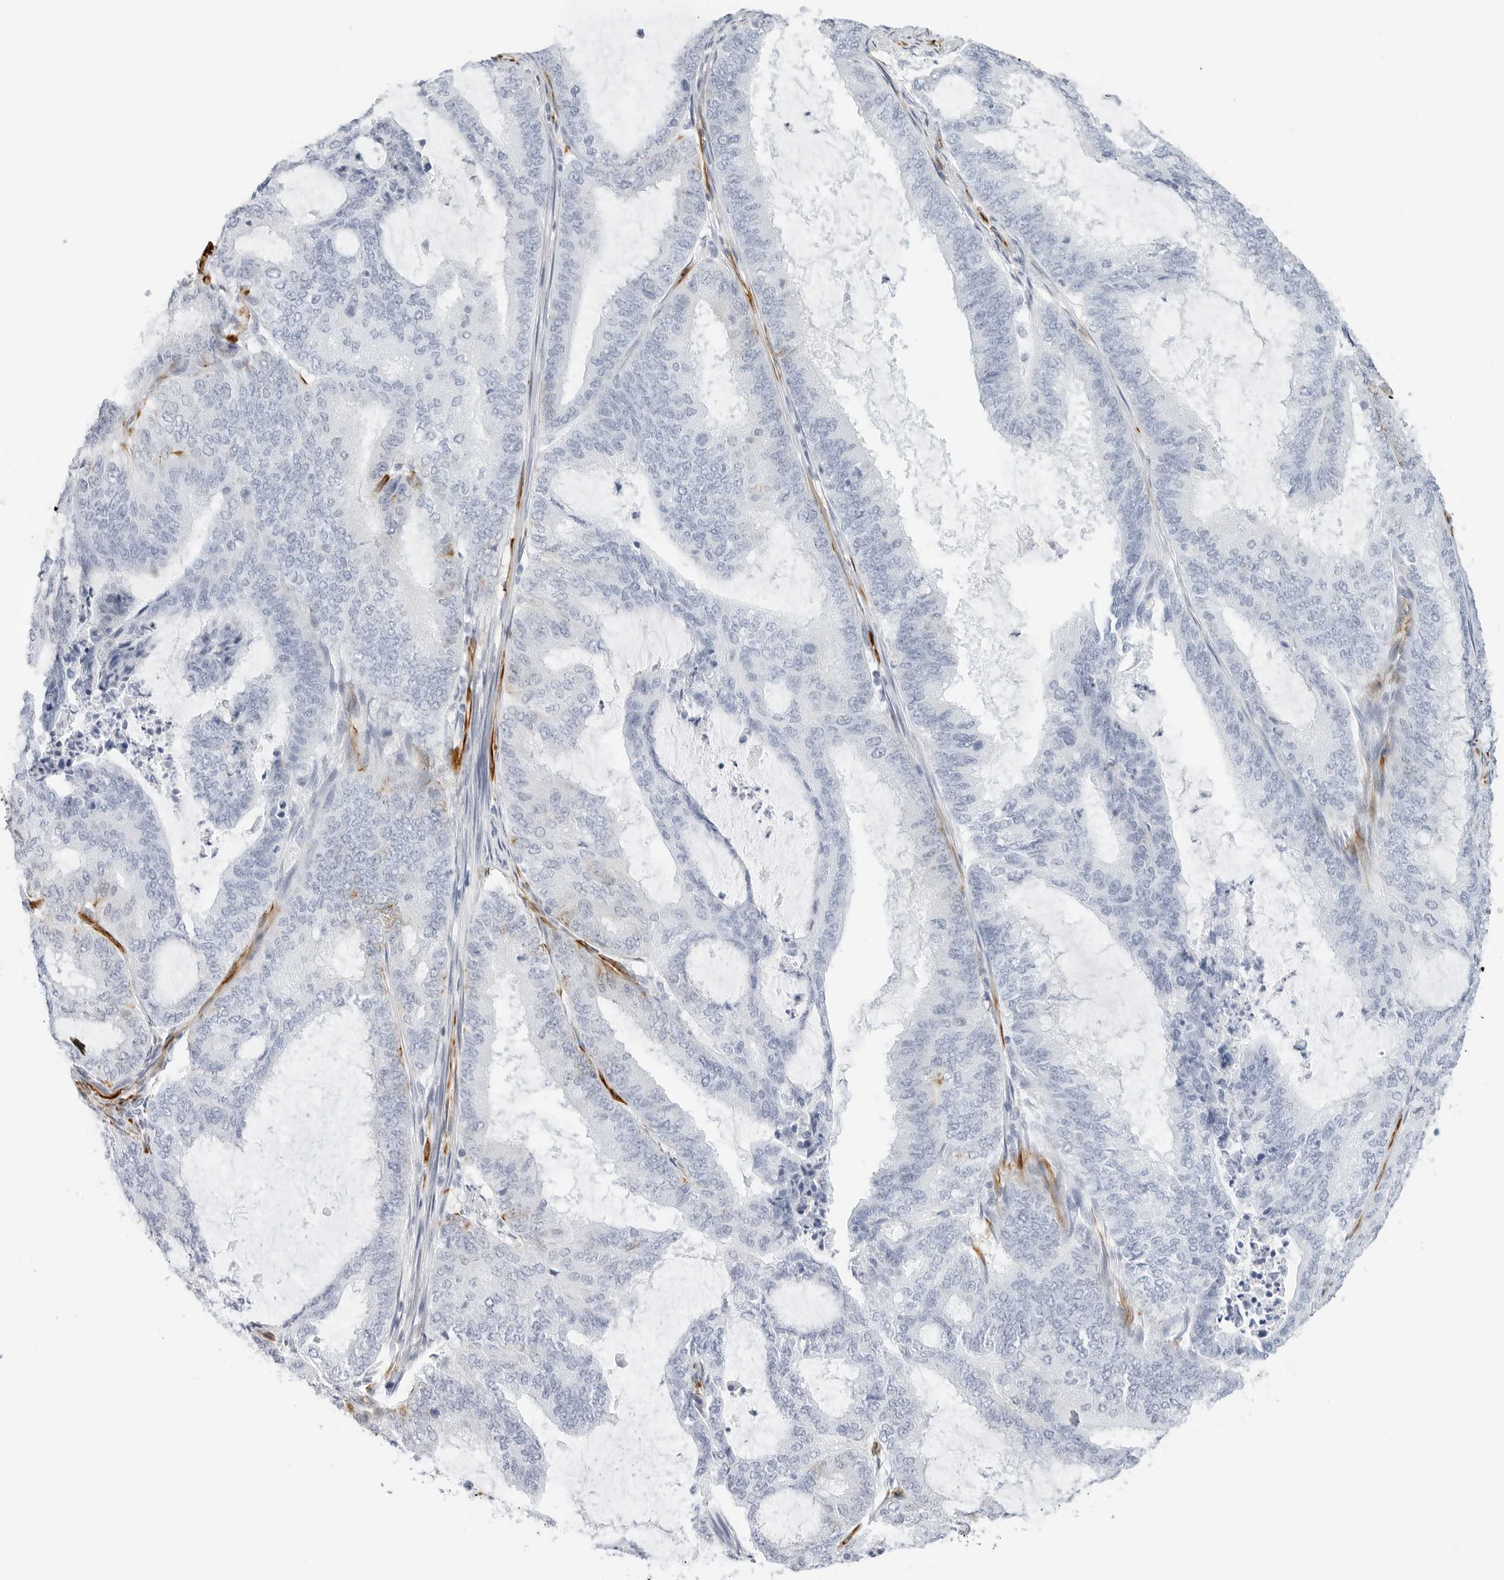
{"staining": {"intensity": "negative", "quantity": "none", "location": "none"}, "tissue": "endometrial cancer", "cell_type": "Tumor cells", "image_type": "cancer", "snomed": [{"axis": "morphology", "description": "Adenocarcinoma, NOS"}, {"axis": "topography", "description": "Endometrium"}], "caption": "Immunohistochemistry image of neoplastic tissue: human adenocarcinoma (endometrial) stained with DAB (3,3'-diaminobenzidine) exhibits no significant protein positivity in tumor cells.", "gene": "NES", "patient": {"sex": "female", "age": 51}}